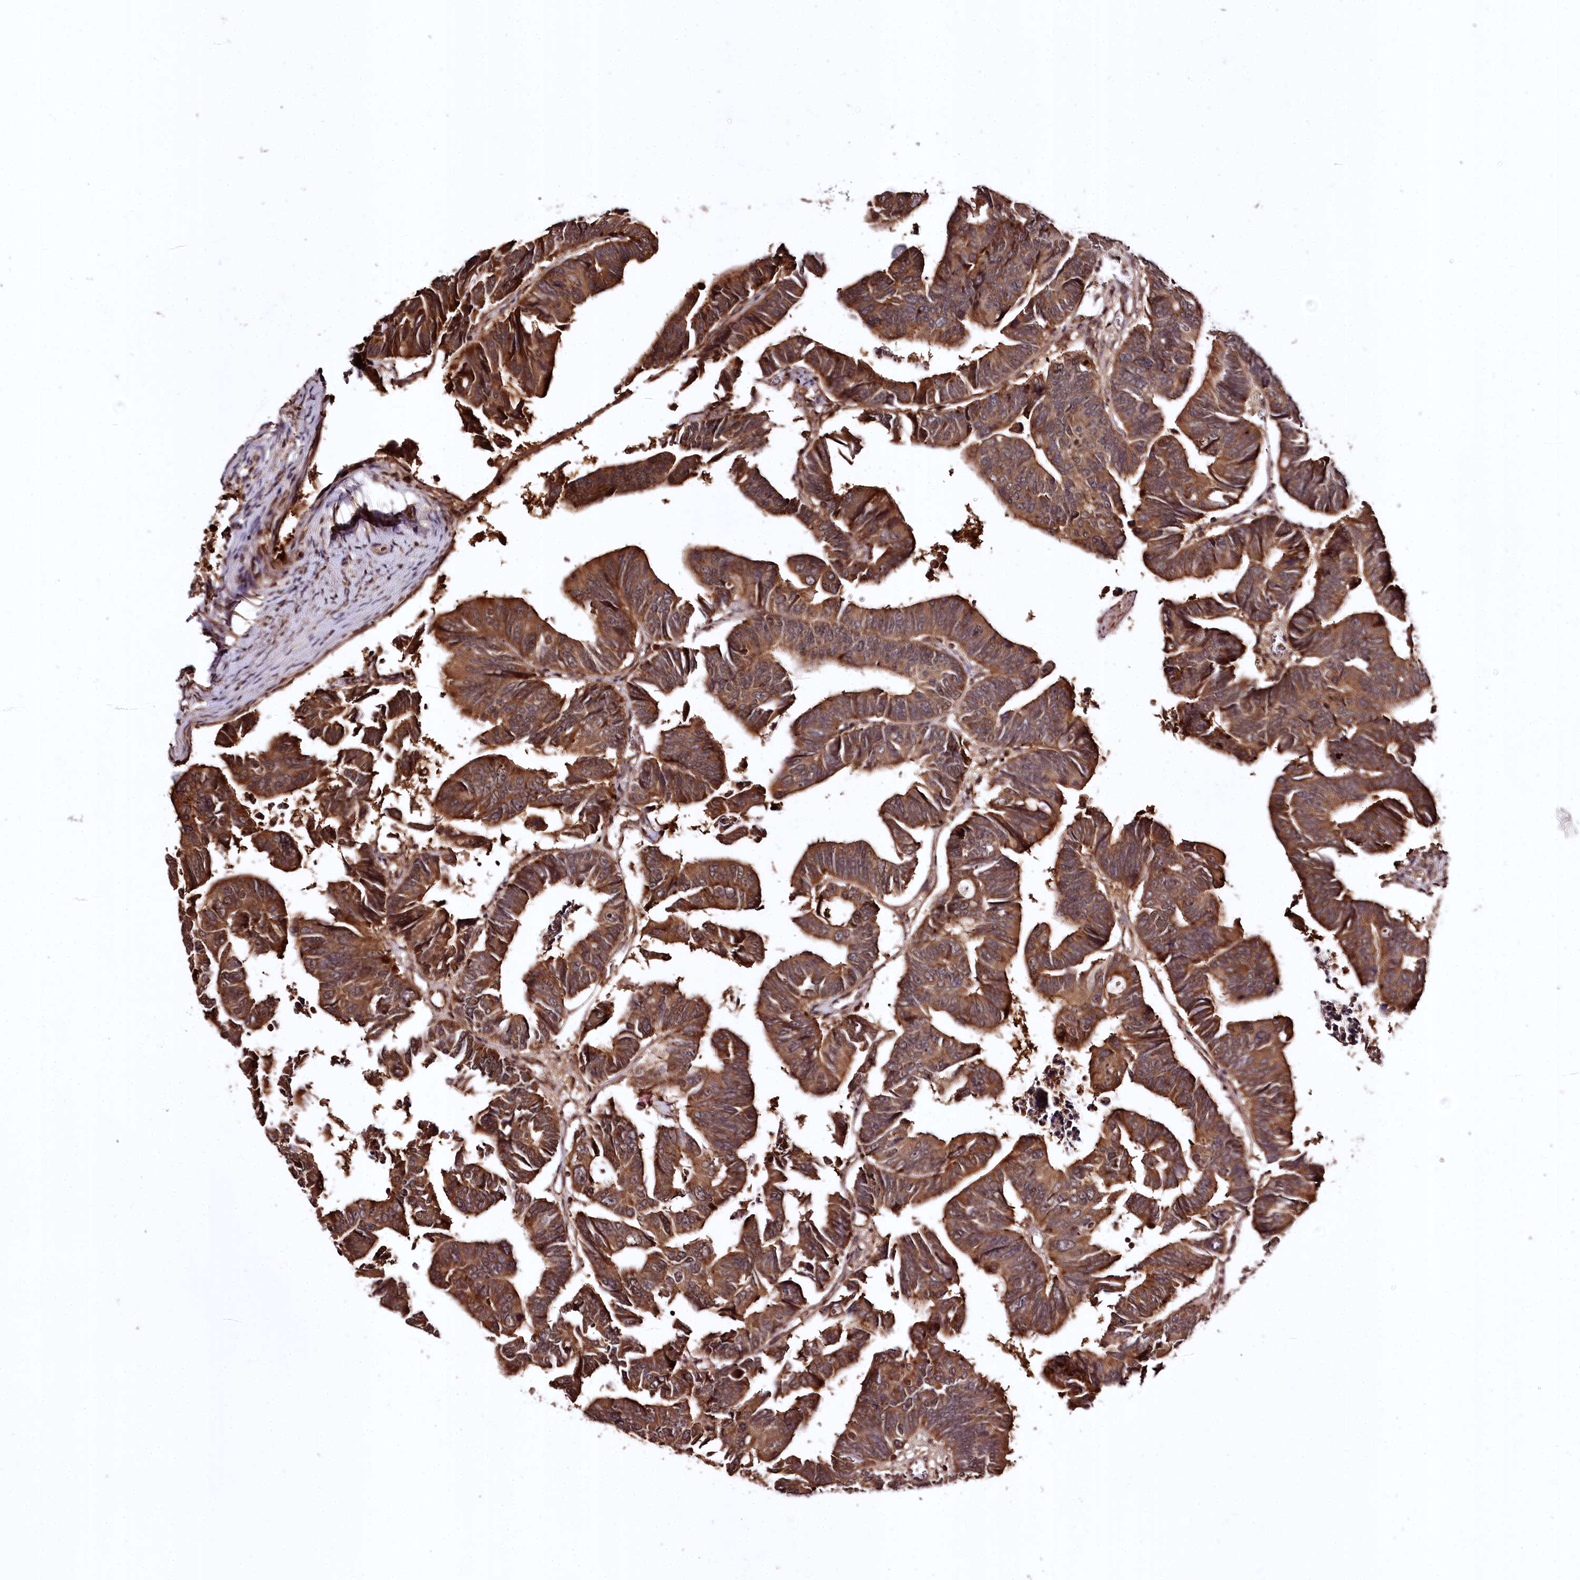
{"staining": {"intensity": "strong", "quantity": ">75%", "location": "cytoplasmic/membranous"}, "tissue": "colorectal cancer", "cell_type": "Tumor cells", "image_type": "cancer", "snomed": [{"axis": "morphology", "description": "Adenocarcinoma, NOS"}, {"axis": "topography", "description": "Rectum"}], "caption": "Protein expression analysis of human colorectal cancer reveals strong cytoplasmic/membranous positivity in approximately >75% of tumor cells.", "gene": "TTC12", "patient": {"sex": "female", "age": 65}}